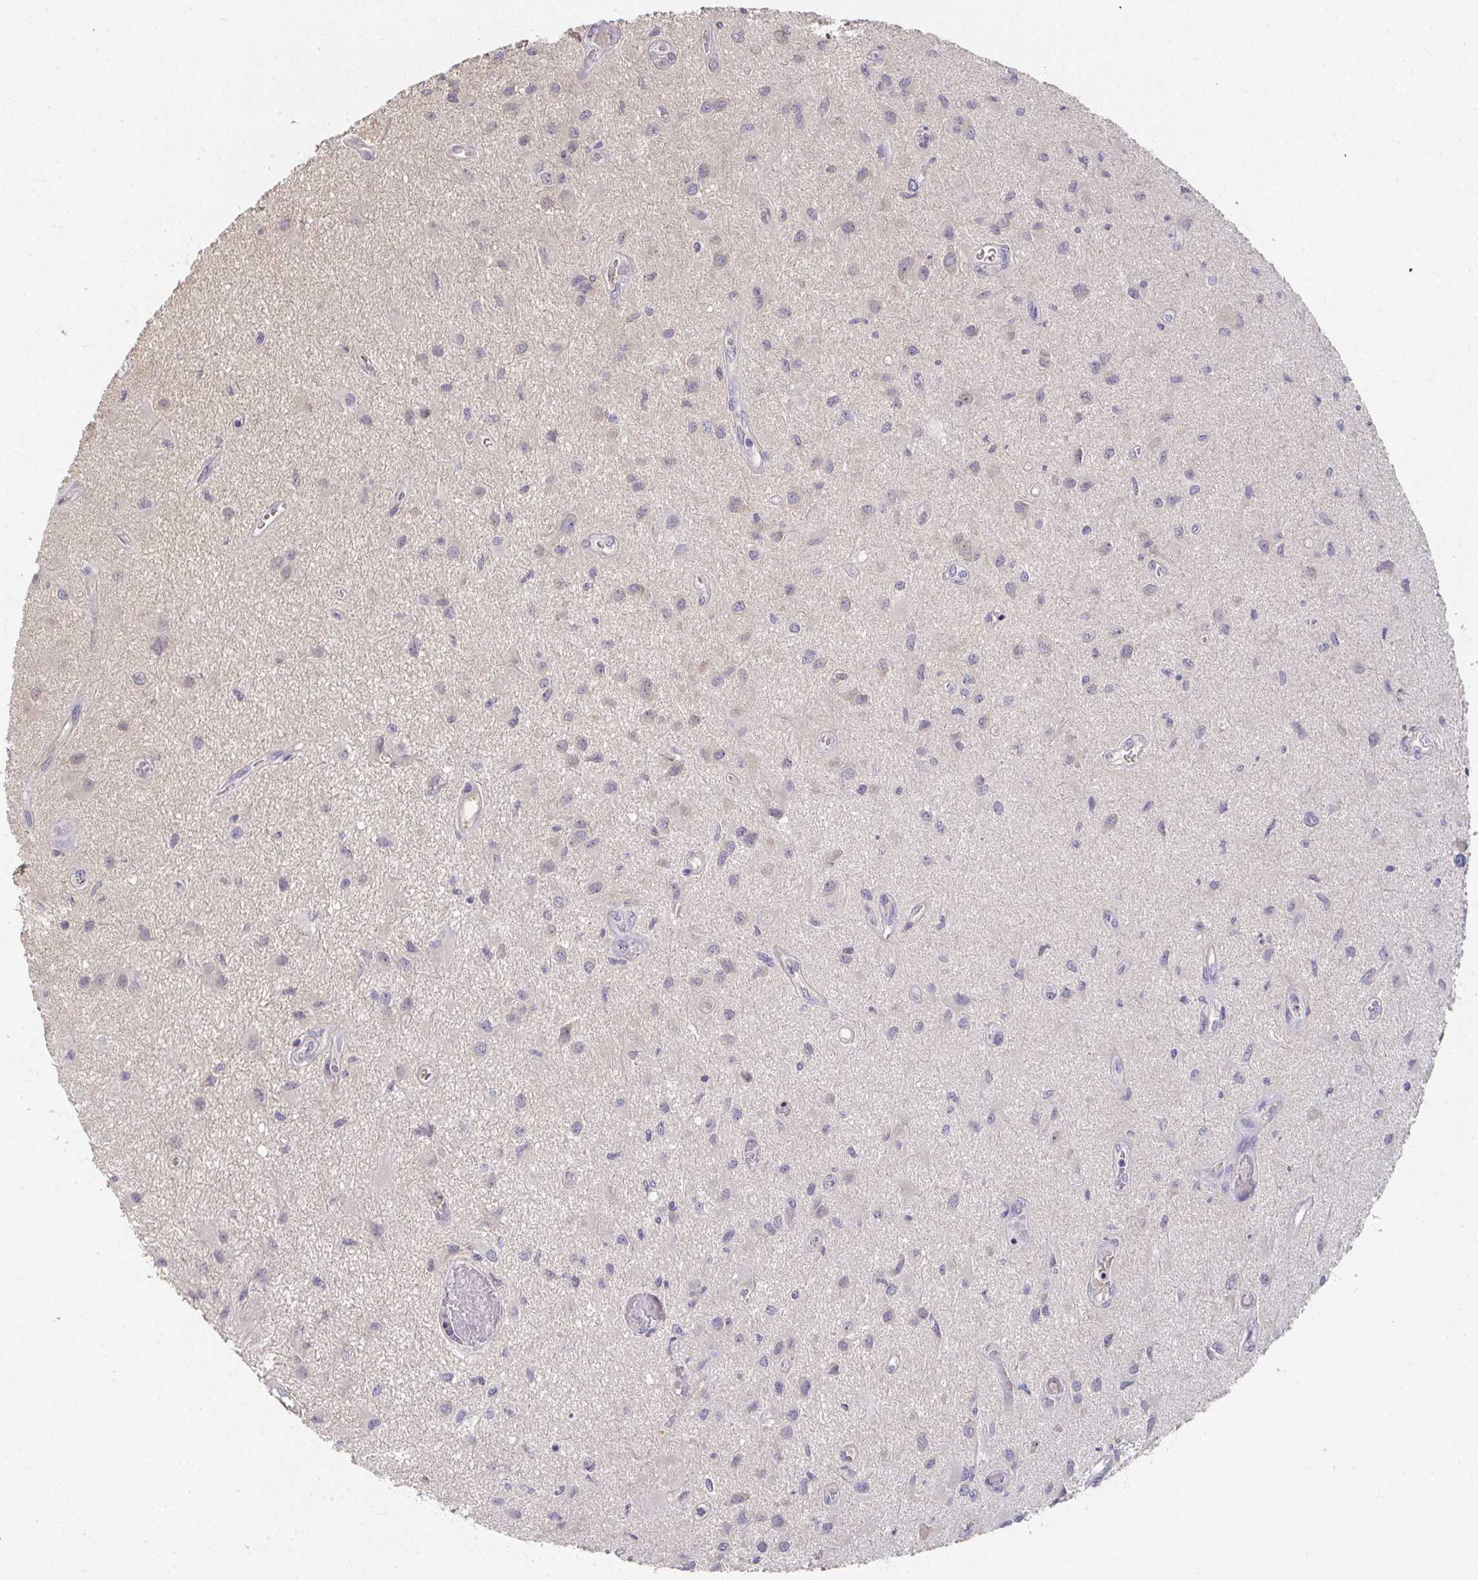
{"staining": {"intensity": "negative", "quantity": "none", "location": "none"}, "tissue": "glioma", "cell_type": "Tumor cells", "image_type": "cancer", "snomed": [{"axis": "morphology", "description": "Glioma, malignant, High grade"}, {"axis": "topography", "description": "Brain"}], "caption": "Immunohistochemical staining of human malignant glioma (high-grade) exhibits no significant staining in tumor cells.", "gene": "LOXL4", "patient": {"sex": "male", "age": 67}}